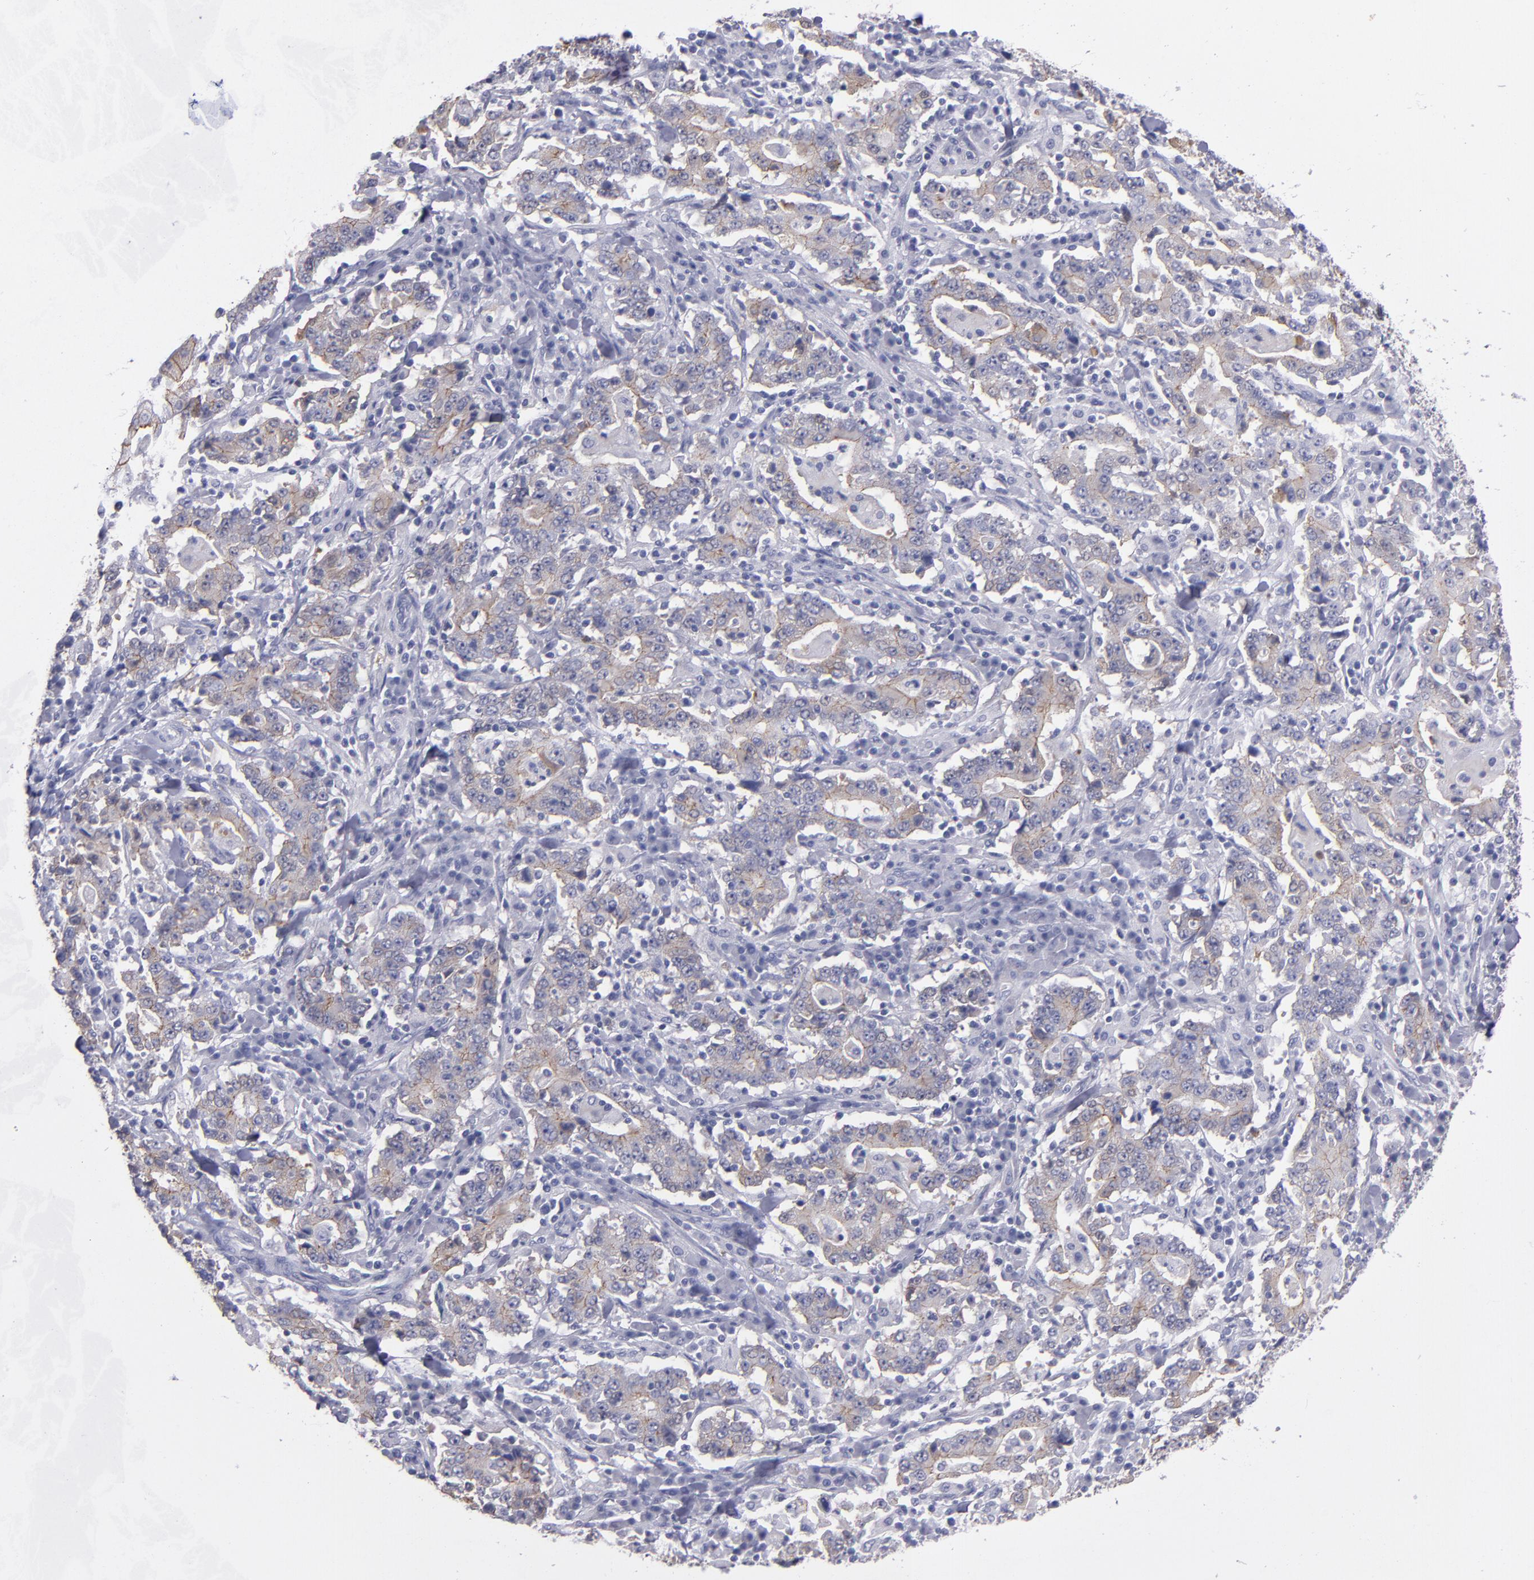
{"staining": {"intensity": "moderate", "quantity": ">75%", "location": "cytoplasmic/membranous"}, "tissue": "stomach cancer", "cell_type": "Tumor cells", "image_type": "cancer", "snomed": [{"axis": "morphology", "description": "Normal tissue, NOS"}, {"axis": "morphology", "description": "Adenocarcinoma, NOS"}, {"axis": "topography", "description": "Stomach, upper"}, {"axis": "topography", "description": "Stomach"}], "caption": "The histopathology image reveals a brown stain indicating the presence of a protein in the cytoplasmic/membranous of tumor cells in adenocarcinoma (stomach).", "gene": "CDH3", "patient": {"sex": "male", "age": 59}}